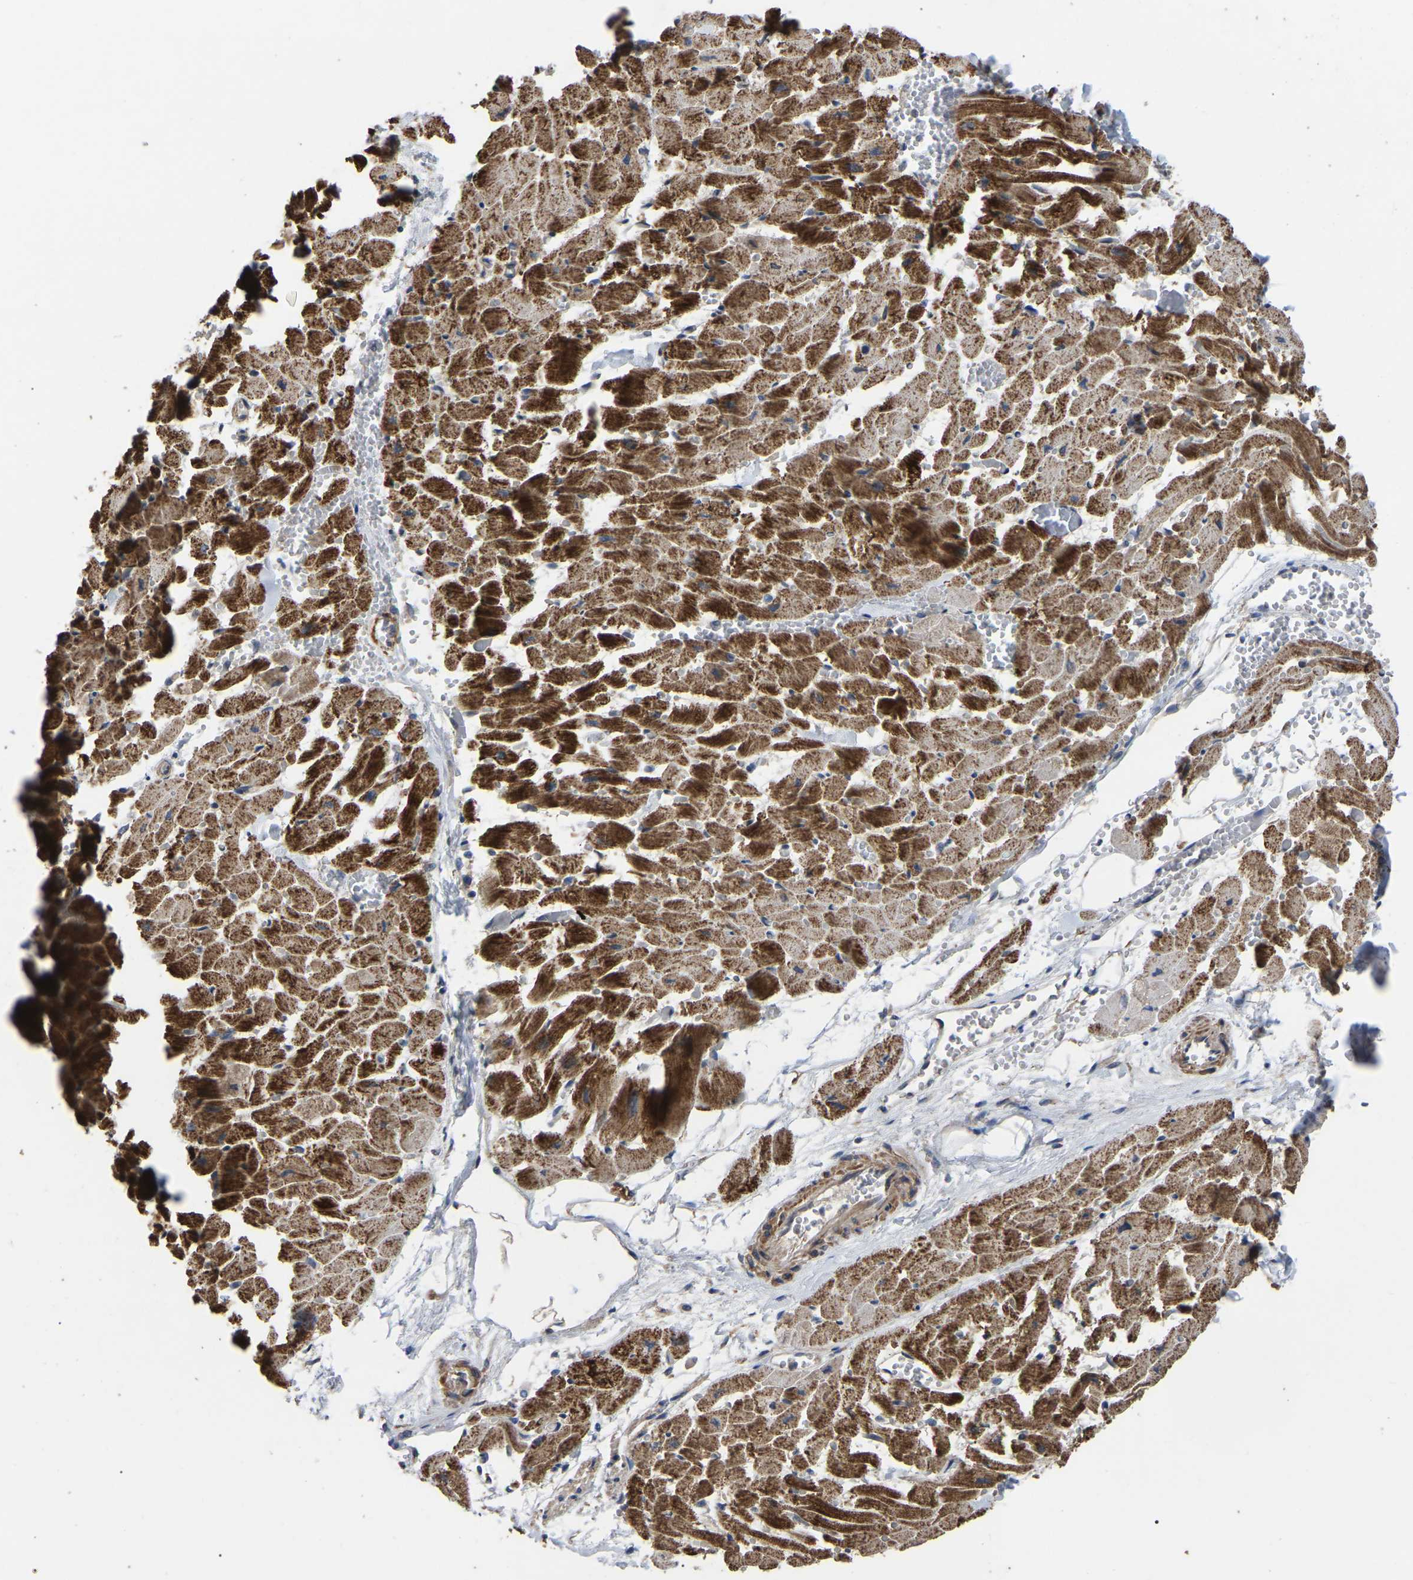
{"staining": {"intensity": "strong", "quantity": "25%-75%", "location": "cytoplasmic/membranous"}, "tissue": "heart muscle", "cell_type": "Cardiomyocytes", "image_type": "normal", "snomed": [{"axis": "morphology", "description": "Normal tissue, NOS"}, {"axis": "topography", "description": "Heart"}], "caption": "Immunohistochemistry (IHC) photomicrograph of benign human heart muscle stained for a protein (brown), which exhibits high levels of strong cytoplasmic/membranous expression in approximately 25%-75% of cardiomyocytes.", "gene": "GCC1", "patient": {"sex": "female", "age": 19}}